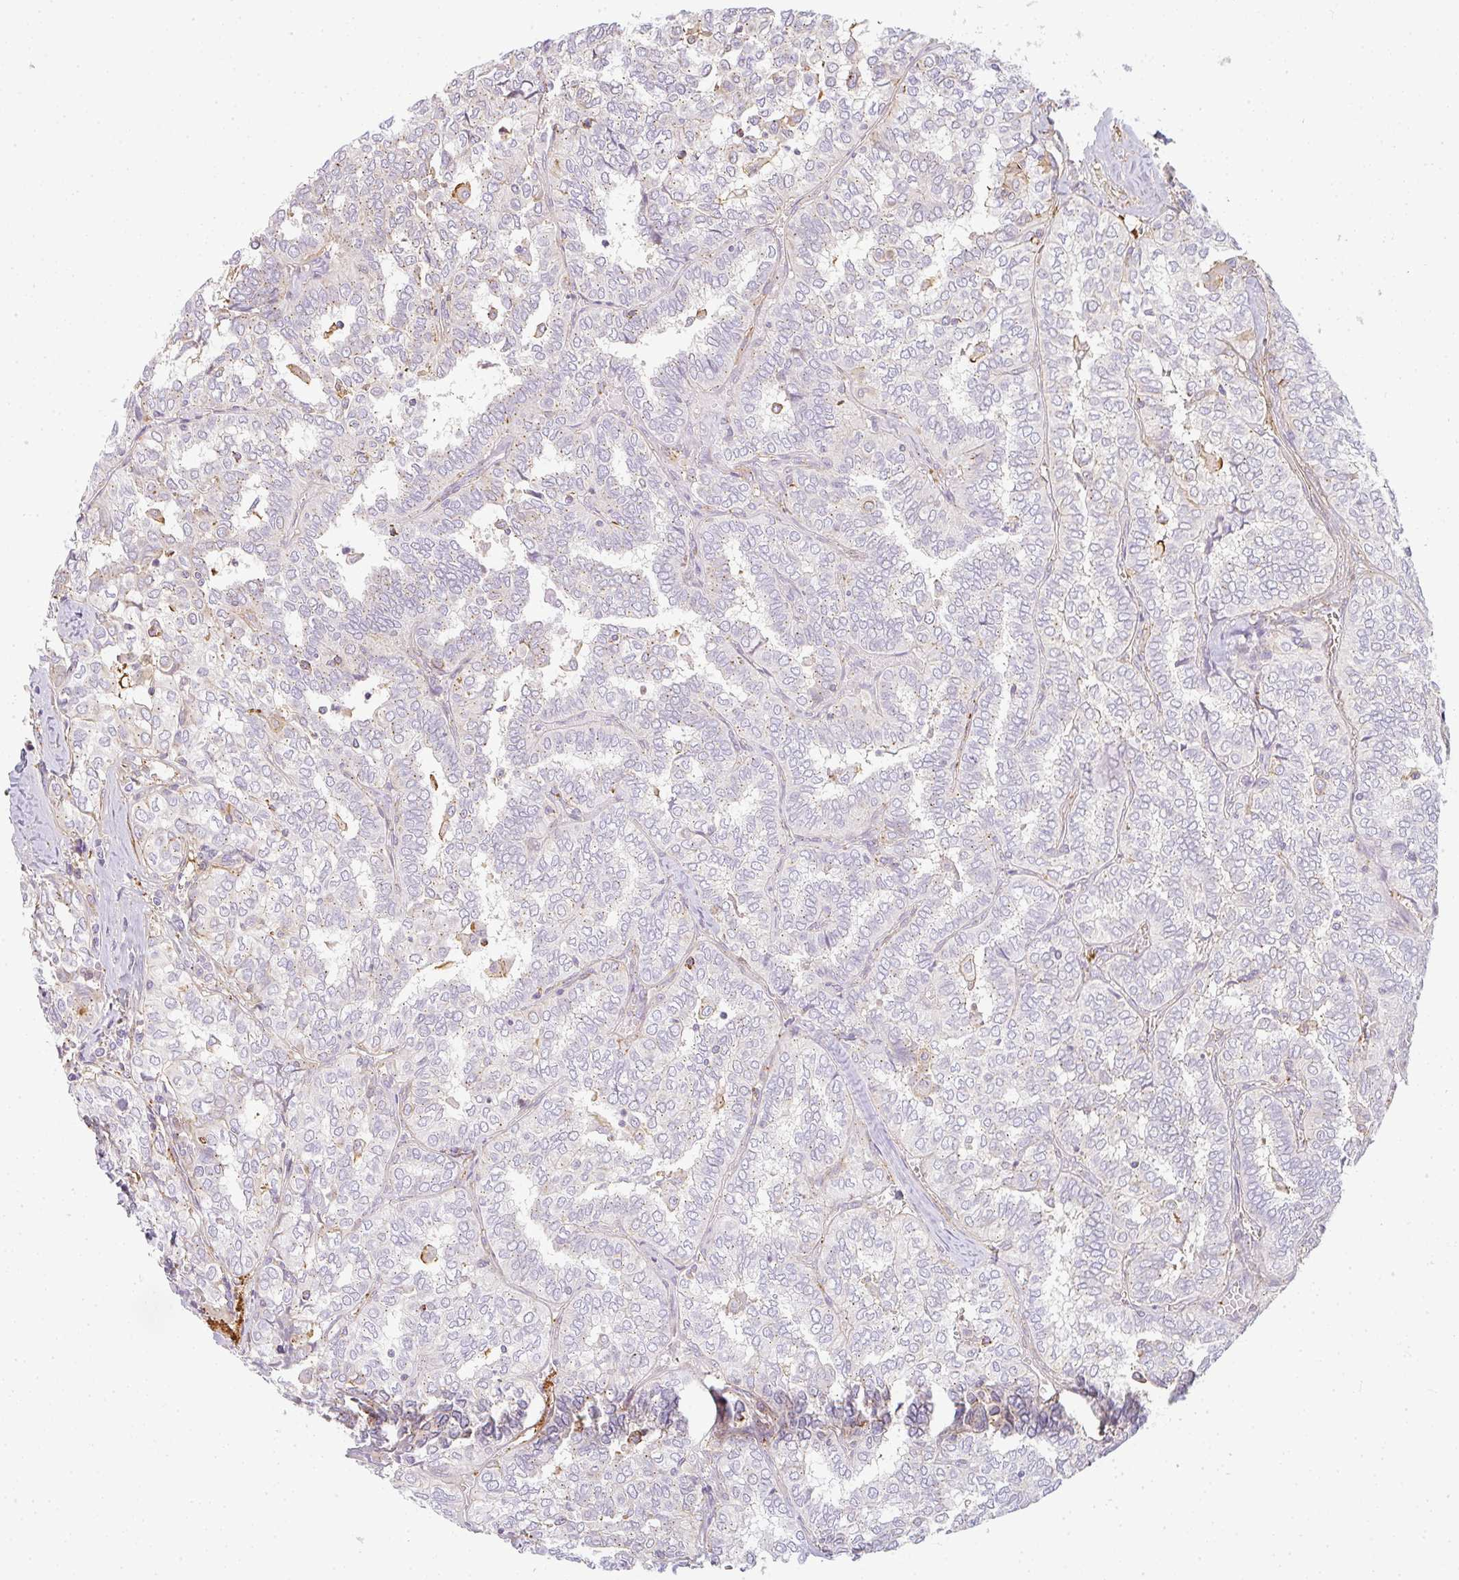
{"staining": {"intensity": "negative", "quantity": "none", "location": "none"}, "tissue": "thyroid cancer", "cell_type": "Tumor cells", "image_type": "cancer", "snomed": [{"axis": "morphology", "description": "Papillary adenocarcinoma, NOS"}, {"axis": "topography", "description": "Thyroid gland"}], "caption": "Immunohistochemistry (IHC) photomicrograph of human papillary adenocarcinoma (thyroid) stained for a protein (brown), which reveals no staining in tumor cells.", "gene": "SULF1", "patient": {"sex": "female", "age": 30}}